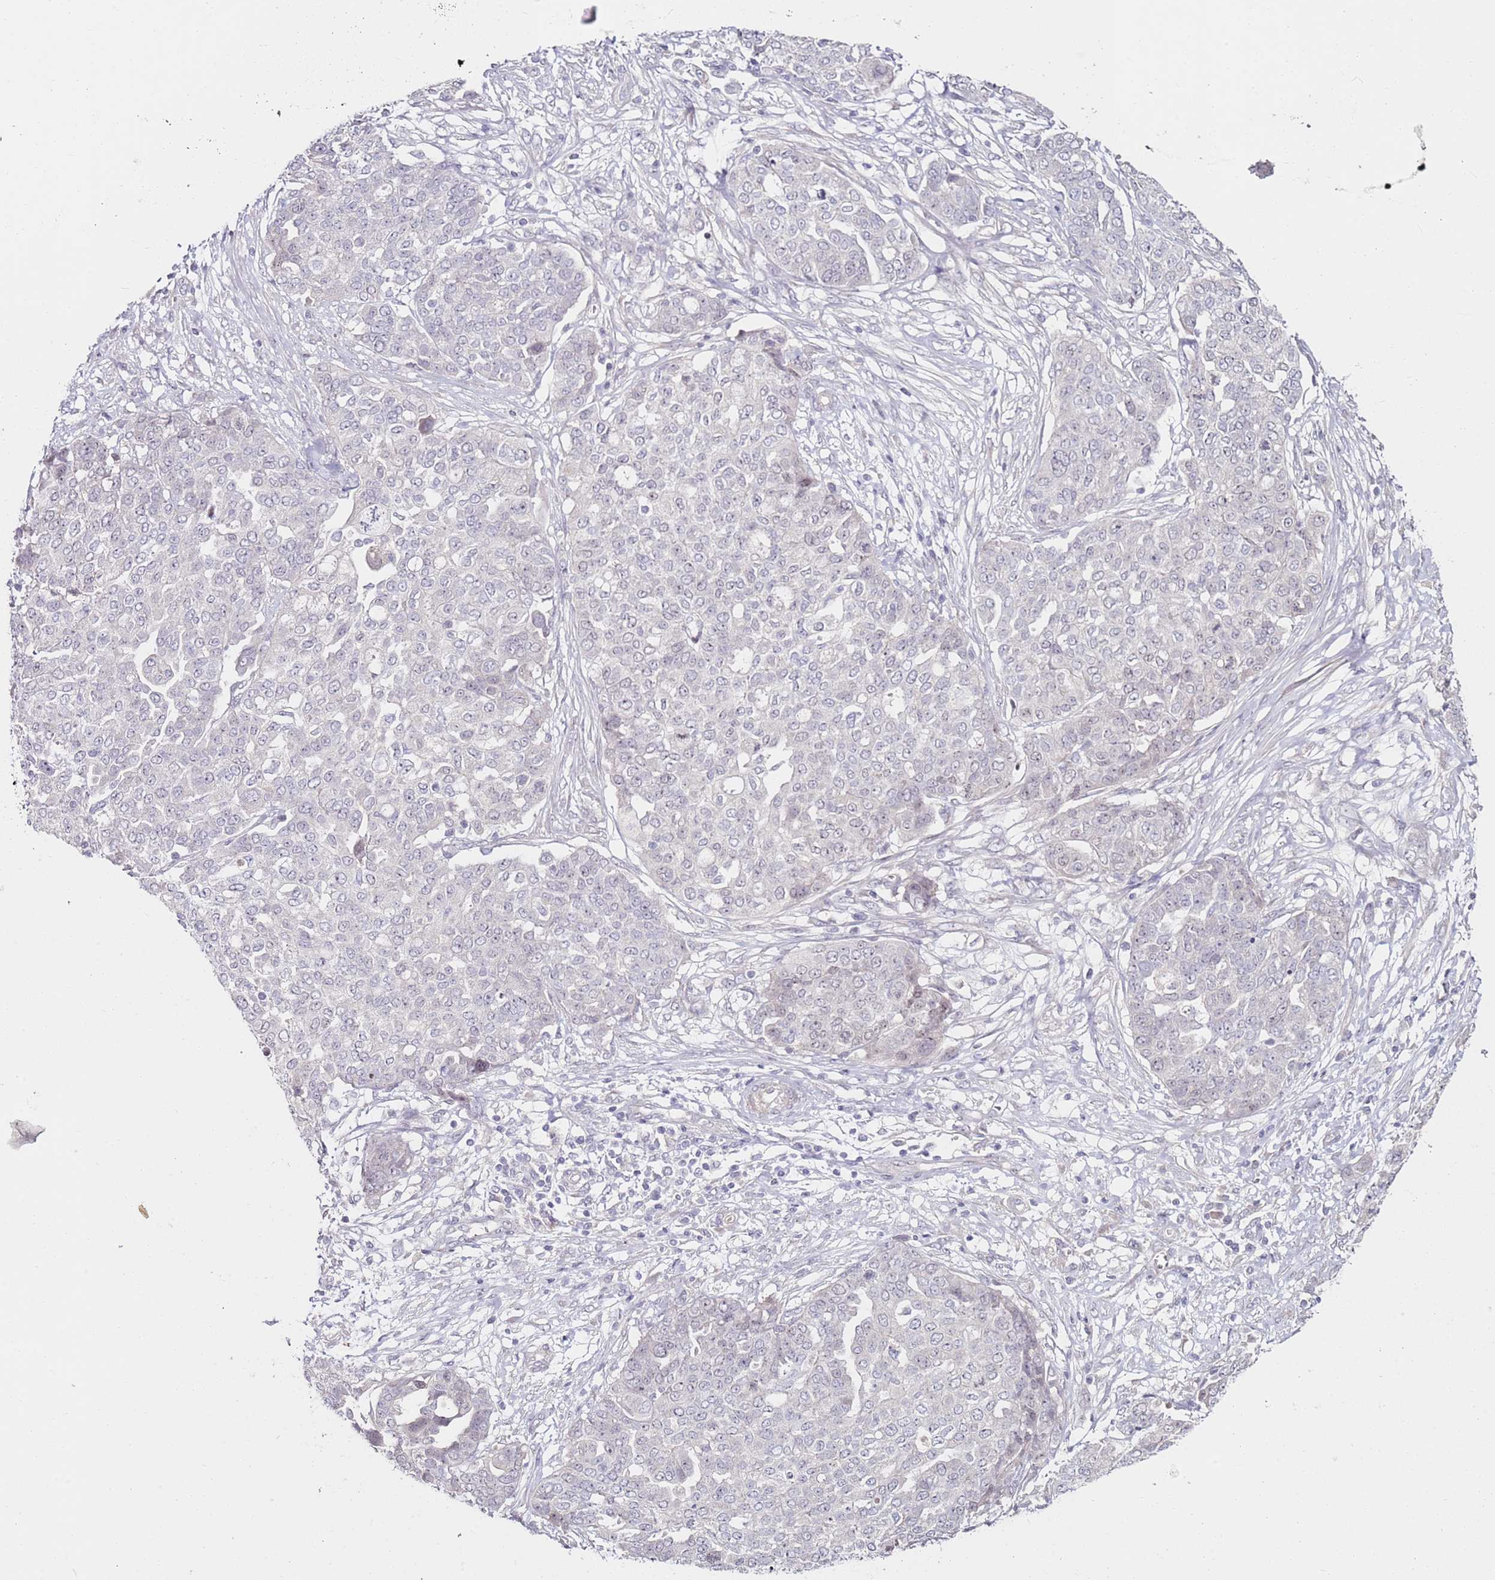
{"staining": {"intensity": "negative", "quantity": "none", "location": "none"}, "tissue": "ovarian cancer", "cell_type": "Tumor cells", "image_type": "cancer", "snomed": [{"axis": "morphology", "description": "Cystadenocarcinoma, serous, NOS"}, {"axis": "topography", "description": "Soft tissue"}, {"axis": "topography", "description": "Ovary"}], "caption": "This photomicrograph is of ovarian cancer stained with immunohistochemistry (IHC) to label a protein in brown with the nuclei are counter-stained blue. There is no staining in tumor cells. (IHC, brightfield microscopy, high magnification).", "gene": "RARS2", "patient": {"sex": "female", "age": 57}}